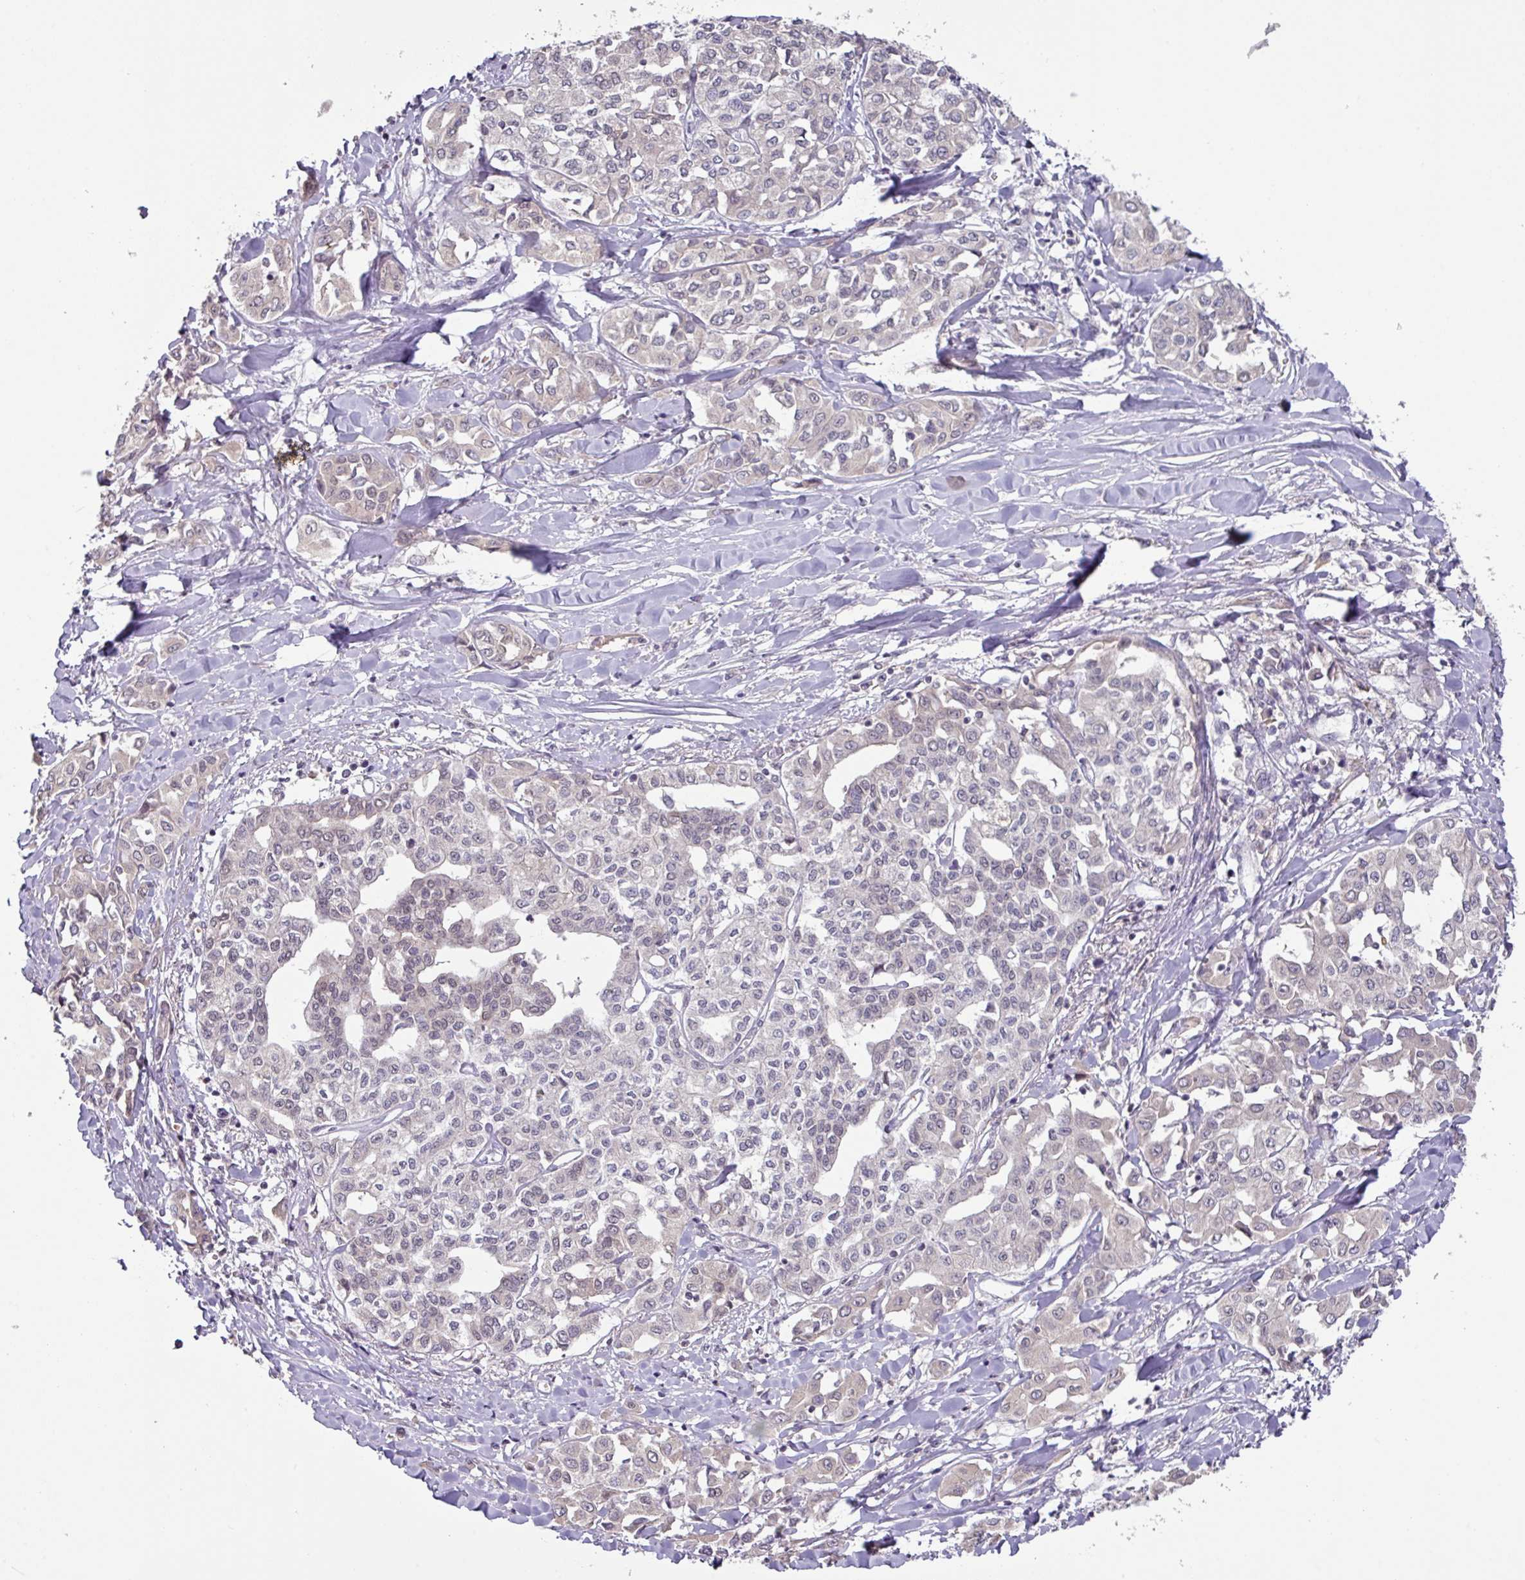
{"staining": {"intensity": "negative", "quantity": "none", "location": "none"}, "tissue": "liver cancer", "cell_type": "Tumor cells", "image_type": "cancer", "snomed": [{"axis": "morphology", "description": "Cholangiocarcinoma"}, {"axis": "topography", "description": "Liver"}], "caption": "An image of human liver cancer (cholangiocarcinoma) is negative for staining in tumor cells.", "gene": "SLC5A10", "patient": {"sex": "female", "age": 77}}